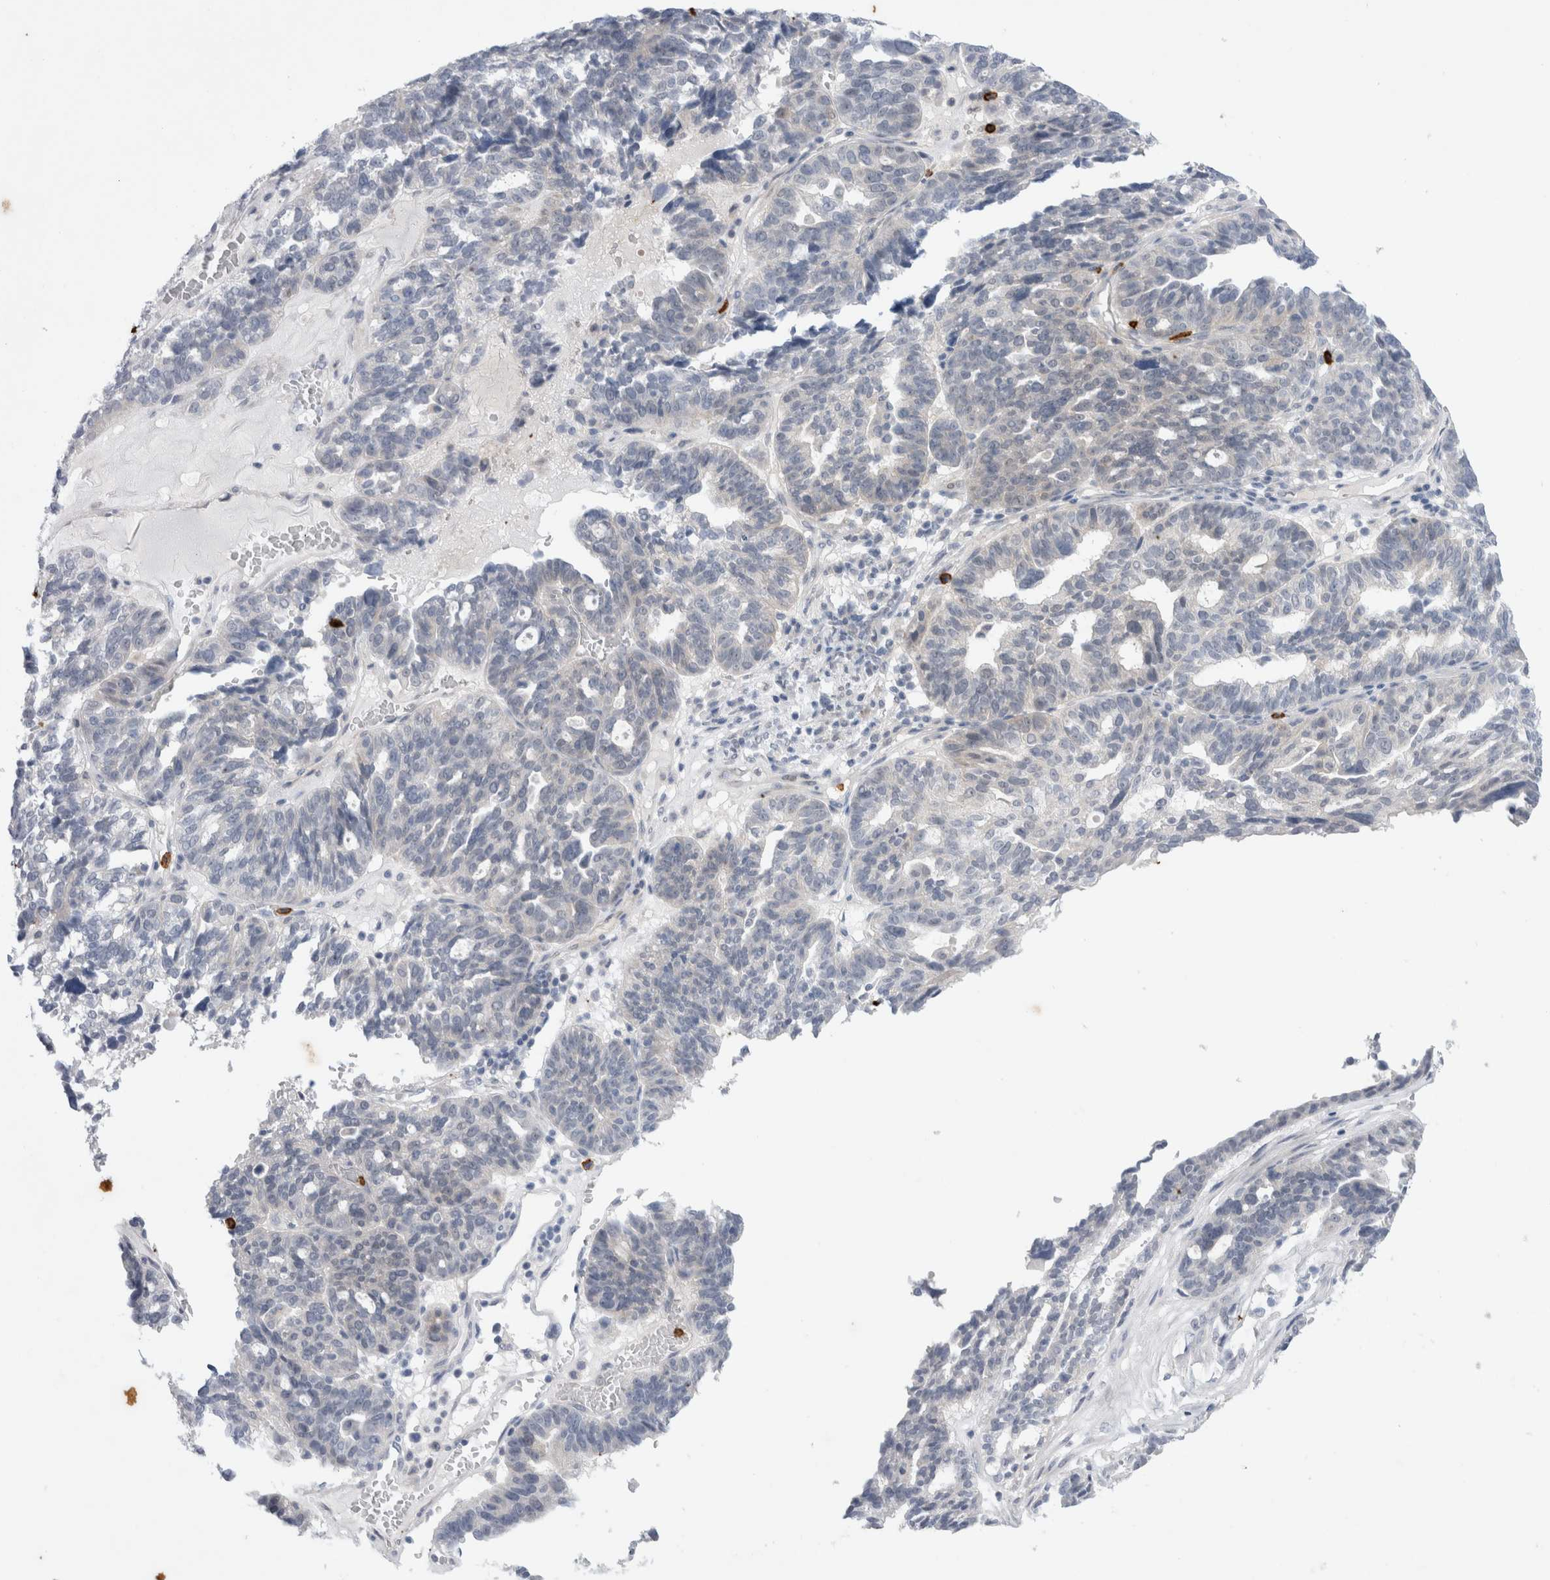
{"staining": {"intensity": "negative", "quantity": "none", "location": "none"}, "tissue": "ovarian cancer", "cell_type": "Tumor cells", "image_type": "cancer", "snomed": [{"axis": "morphology", "description": "Cystadenocarcinoma, serous, NOS"}, {"axis": "topography", "description": "Ovary"}], "caption": "Tumor cells are negative for brown protein staining in ovarian serous cystadenocarcinoma. (Immunohistochemistry, brightfield microscopy, high magnification).", "gene": "GSDMB", "patient": {"sex": "female", "age": 59}}